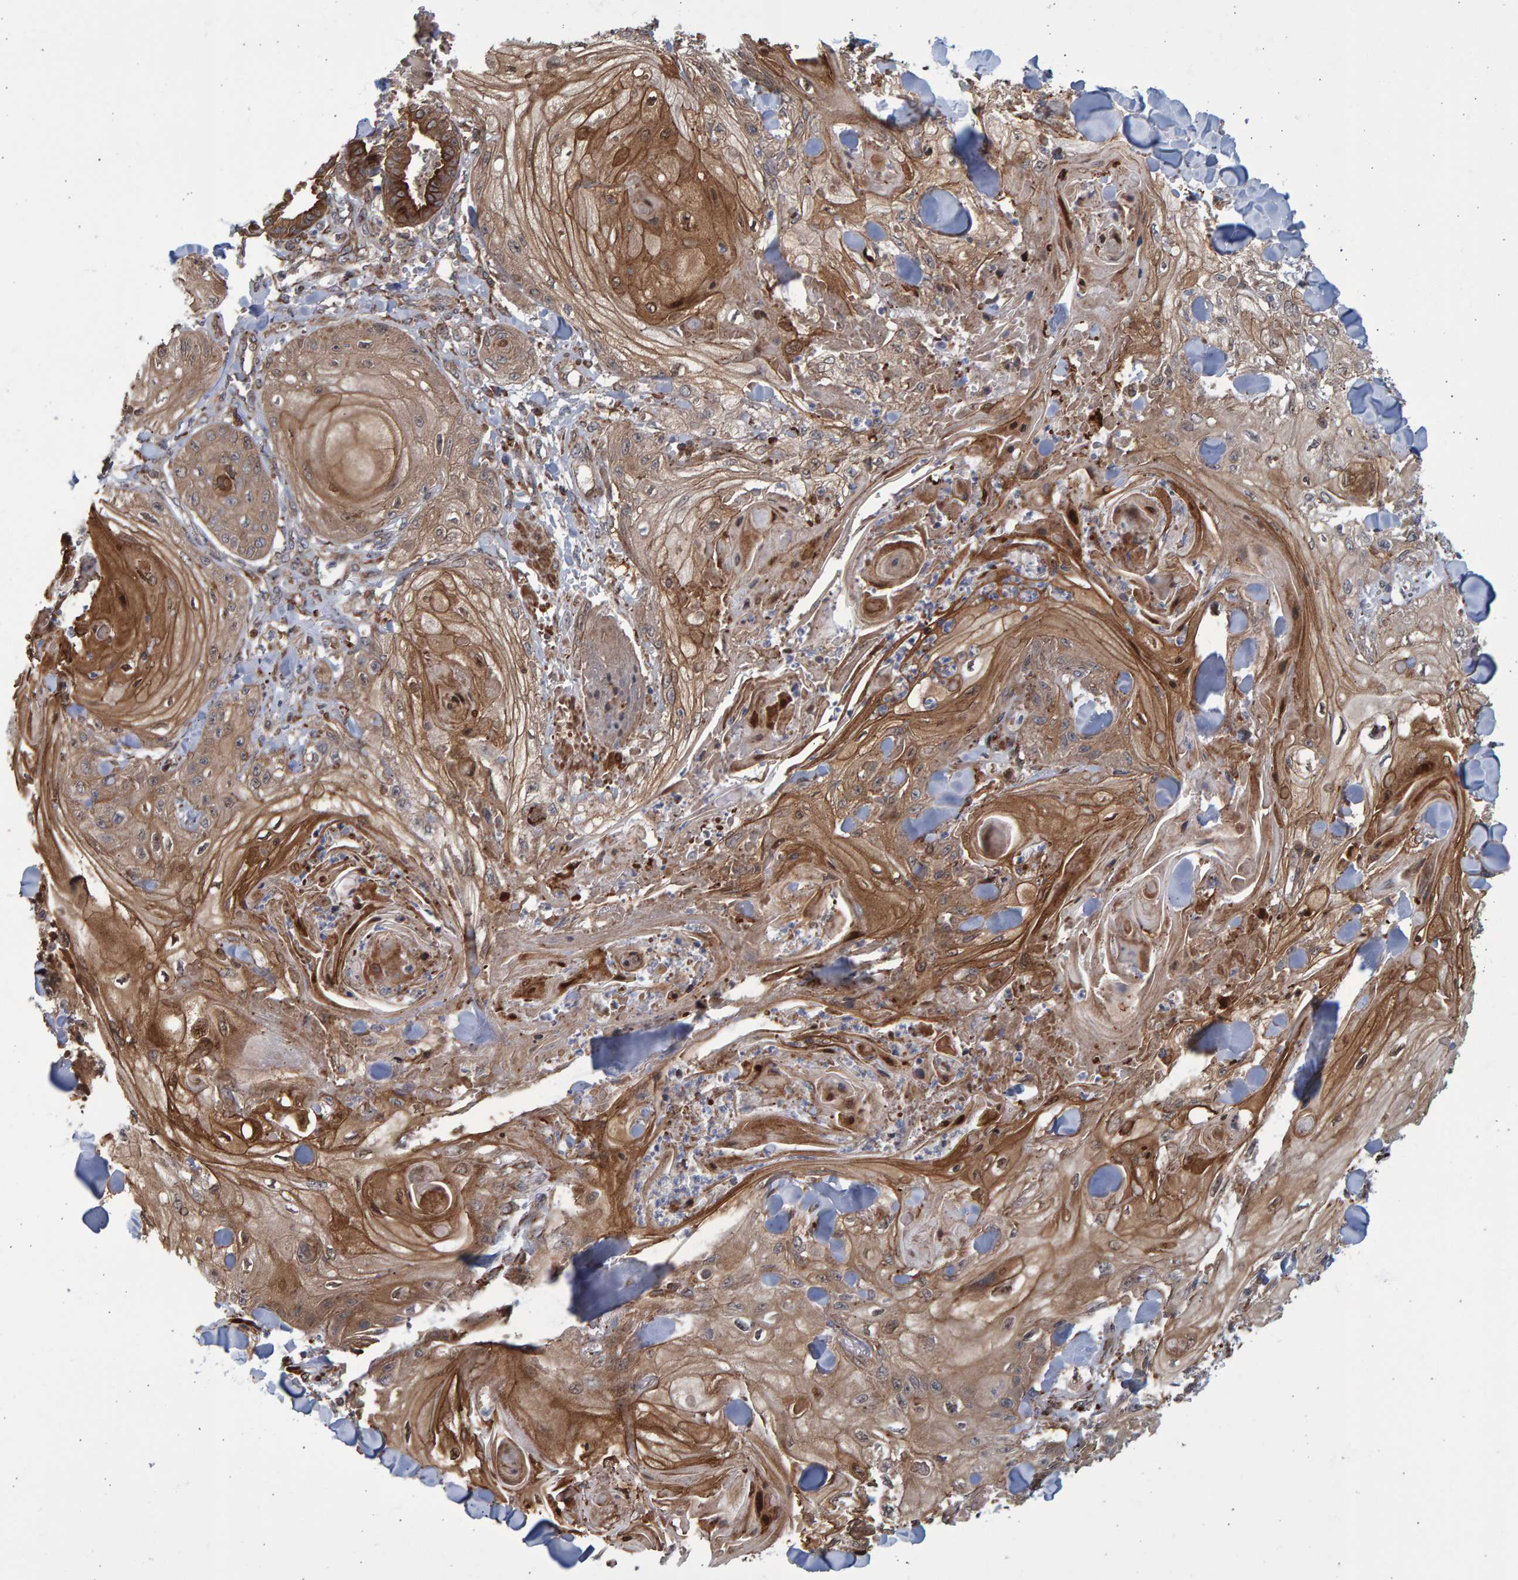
{"staining": {"intensity": "moderate", "quantity": ">75%", "location": "cytoplasmic/membranous"}, "tissue": "skin cancer", "cell_type": "Tumor cells", "image_type": "cancer", "snomed": [{"axis": "morphology", "description": "Squamous cell carcinoma, NOS"}, {"axis": "topography", "description": "Skin"}], "caption": "The histopathology image shows a brown stain indicating the presence of a protein in the cytoplasmic/membranous of tumor cells in skin cancer. (Brightfield microscopy of DAB IHC at high magnification).", "gene": "LRBA", "patient": {"sex": "male", "age": 74}}